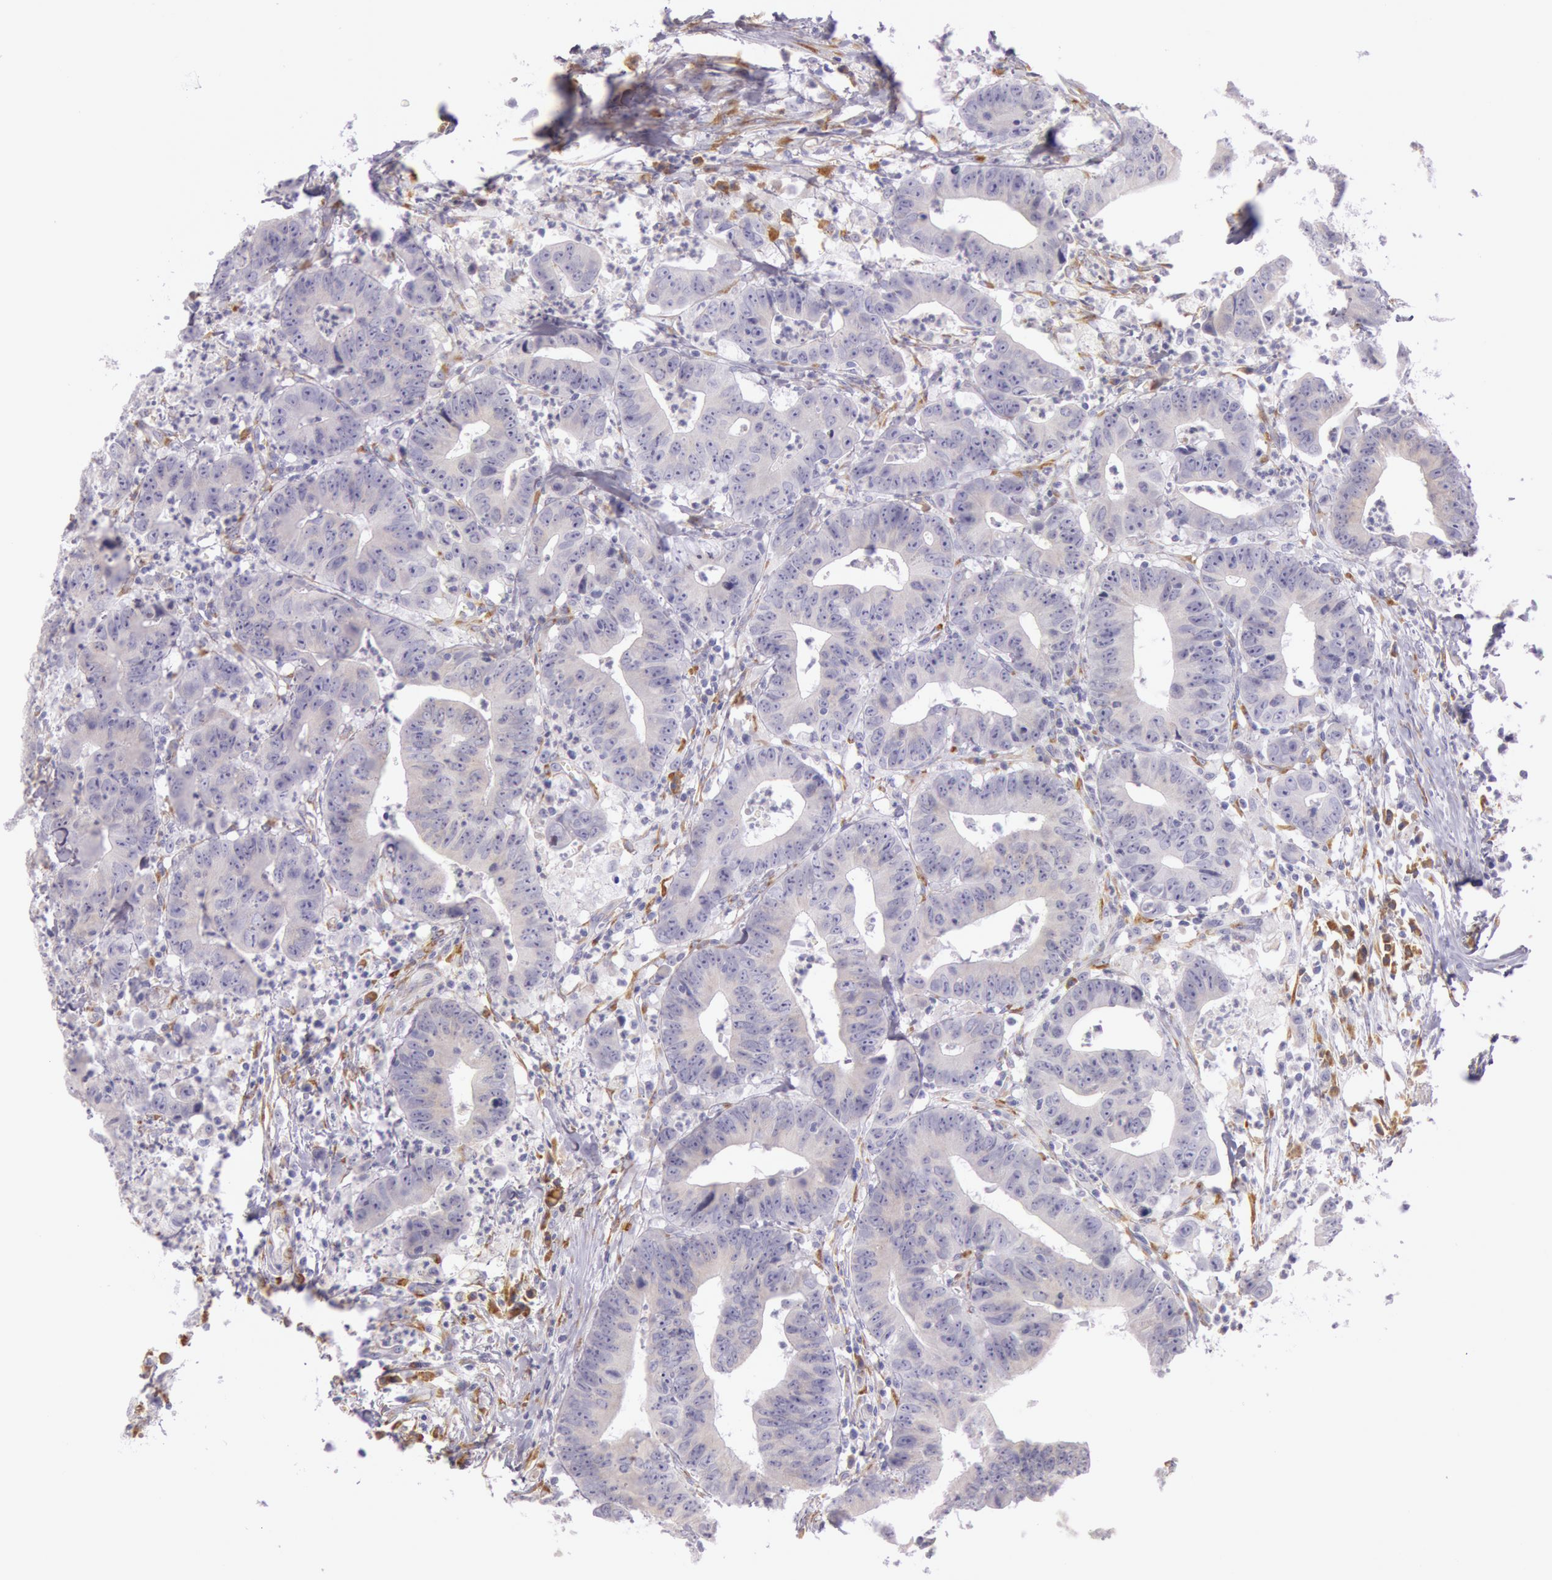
{"staining": {"intensity": "negative", "quantity": "none", "location": "none"}, "tissue": "colorectal cancer", "cell_type": "Tumor cells", "image_type": "cancer", "snomed": [{"axis": "morphology", "description": "Adenocarcinoma, NOS"}, {"axis": "topography", "description": "Colon"}], "caption": "High magnification brightfield microscopy of colorectal adenocarcinoma stained with DAB (3,3'-diaminobenzidine) (brown) and counterstained with hematoxylin (blue): tumor cells show no significant positivity. Nuclei are stained in blue.", "gene": "CIDEB", "patient": {"sex": "male", "age": 55}}